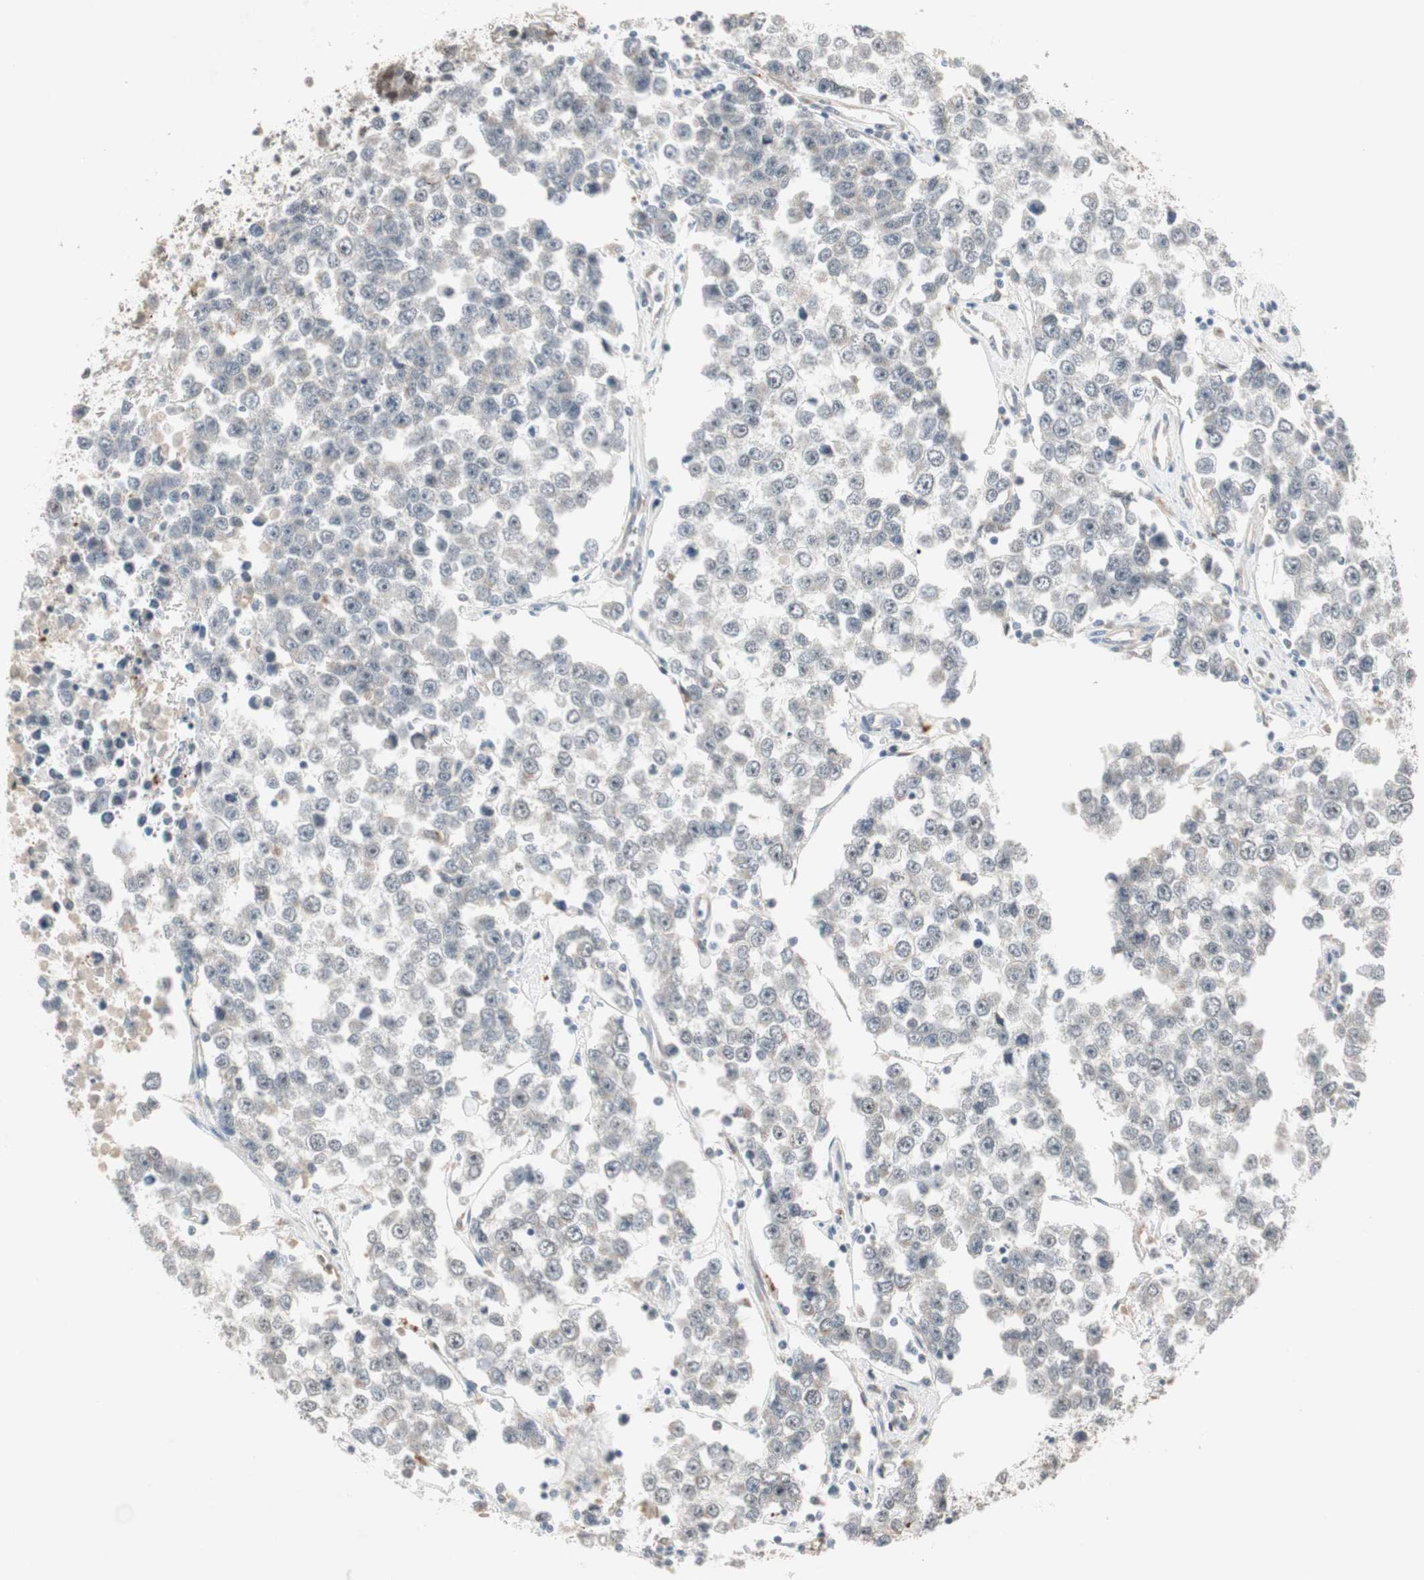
{"staining": {"intensity": "negative", "quantity": "none", "location": "none"}, "tissue": "testis cancer", "cell_type": "Tumor cells", "image_type": "cancer", "snomed": [{"axis": "morphology", "description": "Seminoma, NOS"}, {"axis": "morphology", "description": "Carcinoma, Embryonal, NOS"}, {"axis": "topography", "description": "Testis"}], "caption": "Tumor cells are negative for brown protein staining in testis cancer (embryonal carcinoma).", "gene": "SNX4", "patient": {"sex": "male", "age": 52}}